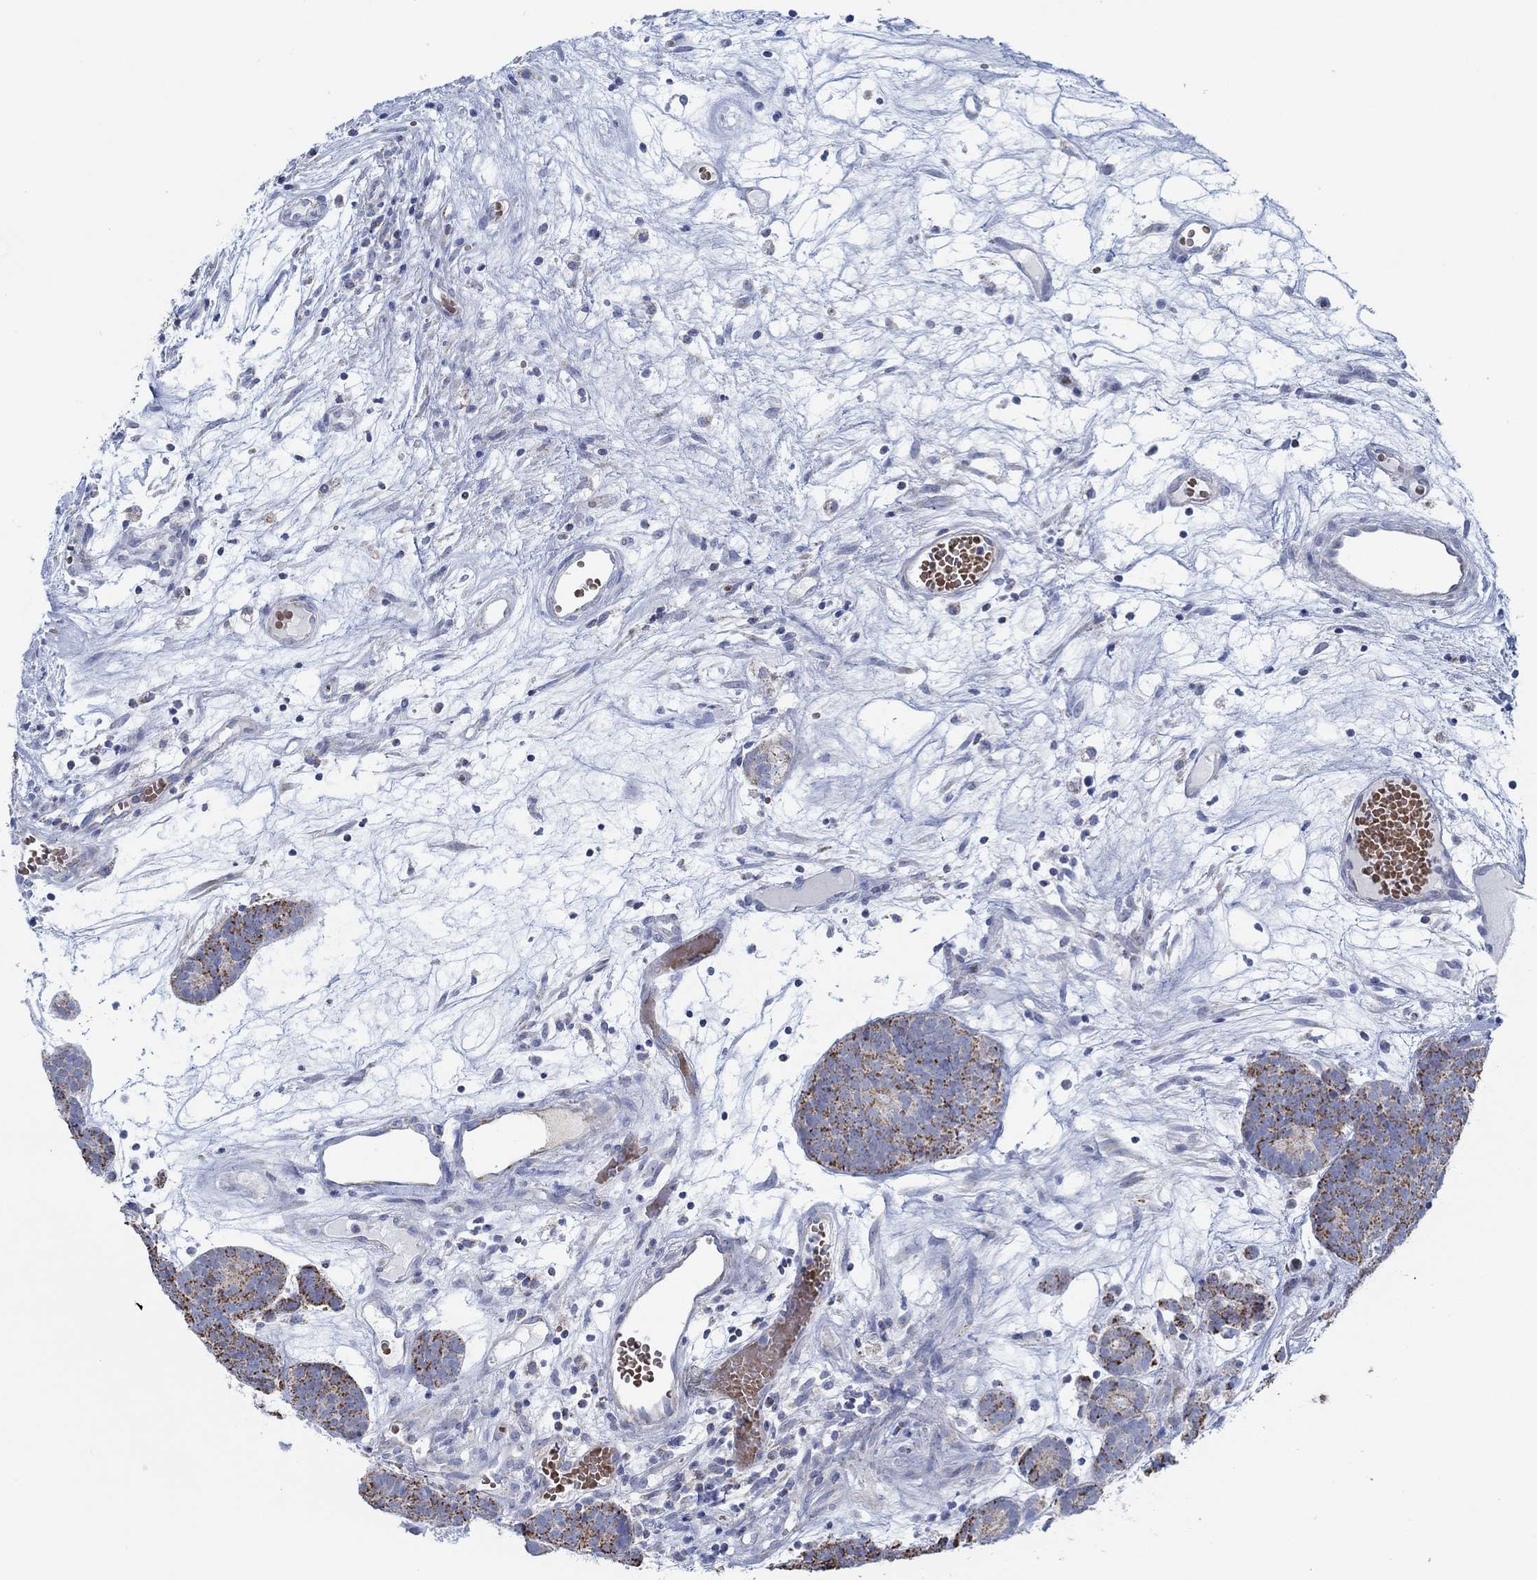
{"staining": {"intensity": "strong", "quantity": "<25%", "location": "cytoplasmic/membranous"}, "tissue": "head and neck cancer", "cell_type": "Tumor cells", "image_type": "cancer", "snomed": [{"axis": "morphology", "description": "Adenocarcinoma, NOS"}, {"axis": "topography", "description": "Head-Neck"}], "caption": "IHC micrograph of human head and neck cancer stained for a protein (brown), which reveals medium levels of strong cytoplasmic/membranous positivity in about <25% of tumor cells.", "gene": "GLOD5", "patient": {"sex": "female", "age": 81}}